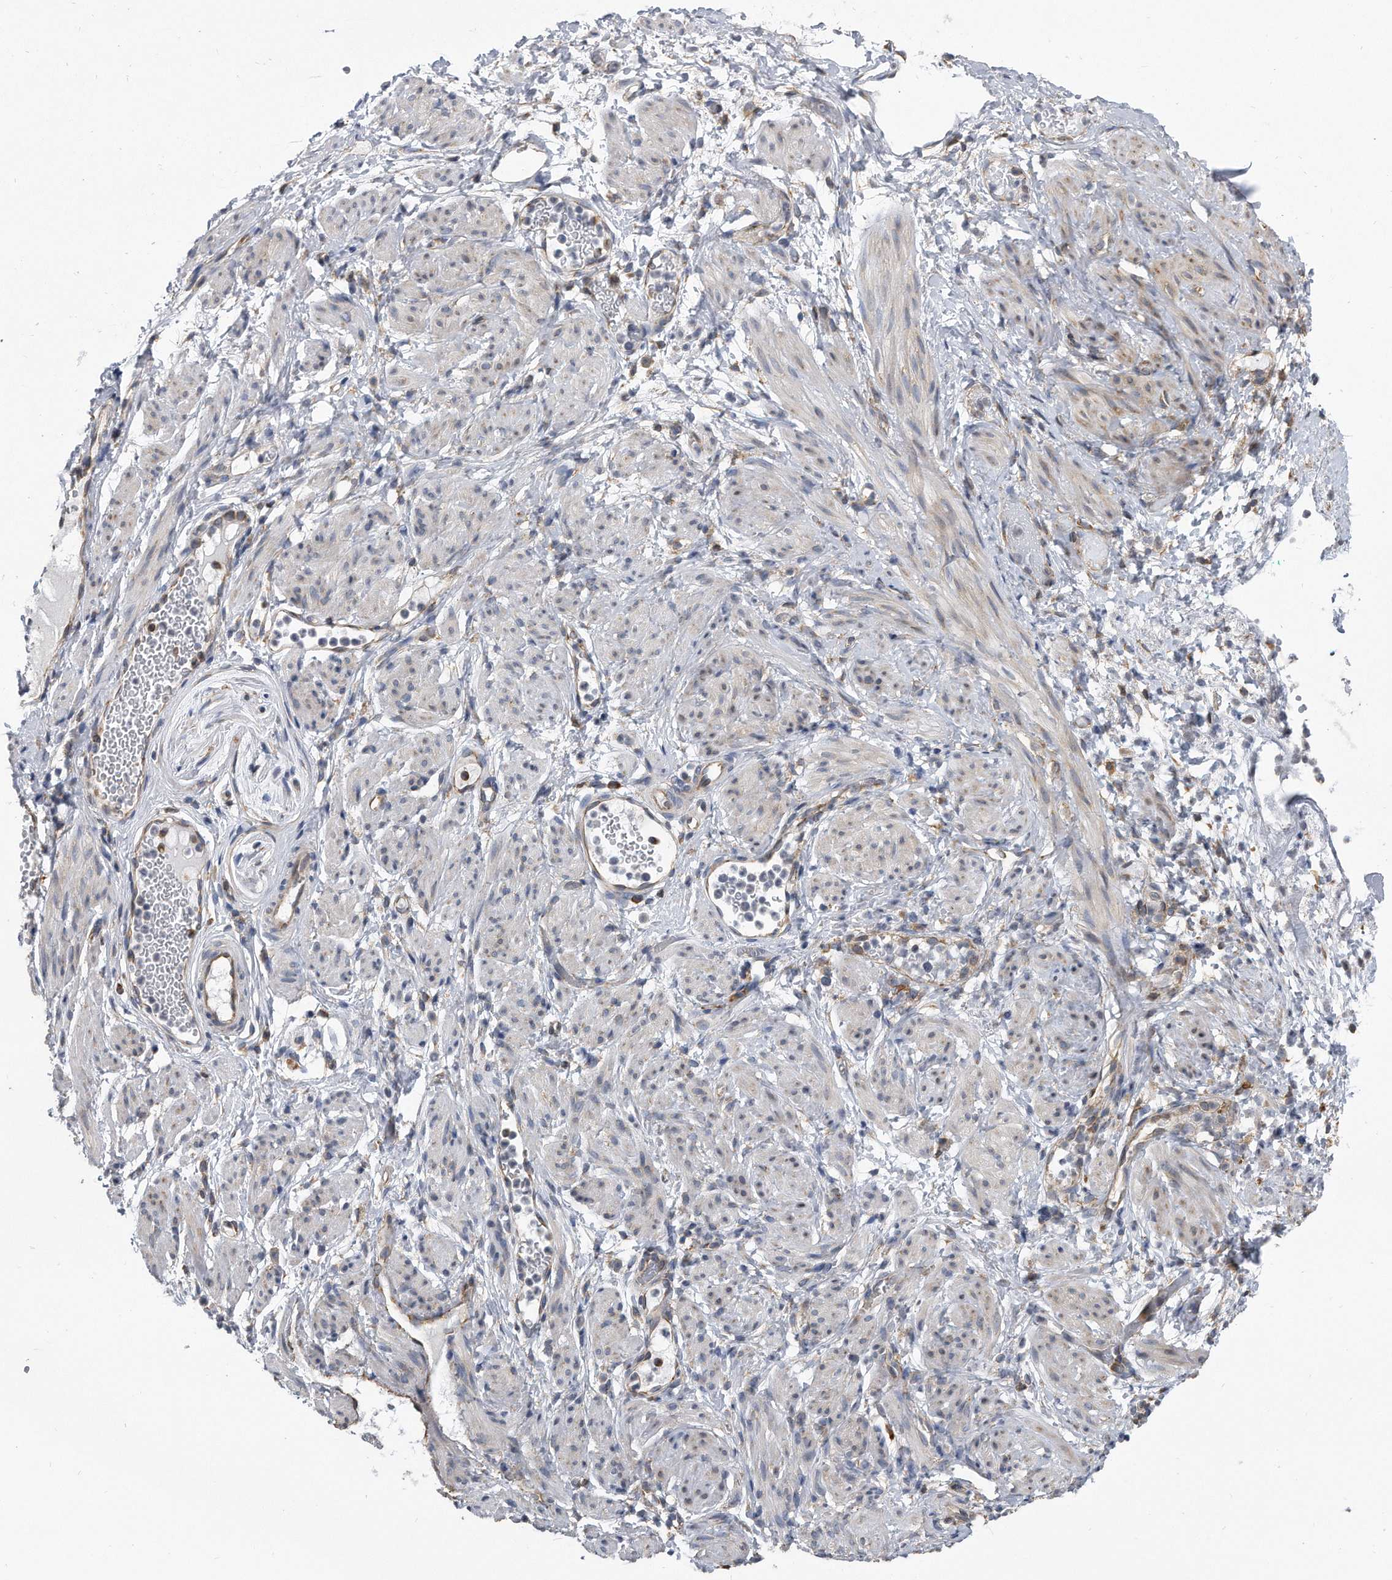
{"staining": {"intensity": "negative", "quantity": "none", "location": "none"}, "tissue": "adipose tissue", "cell_type": "Adipocytes", "image_type": "normal", "snomed": [{"axis": "morphology", "description": "Normal tissue, NOS"}, {"axis": "topography", "description": "Smooth muscle"}, {"axis": "topography", "description": "Peripheral nerve tissue"}], "caption": "This is an immunohistochemistry image of unremarkable adipose tissue. There is no staining in adipocytes.", "gene": "CCDC47", "patient": {"sex": "female", "age": 39}}